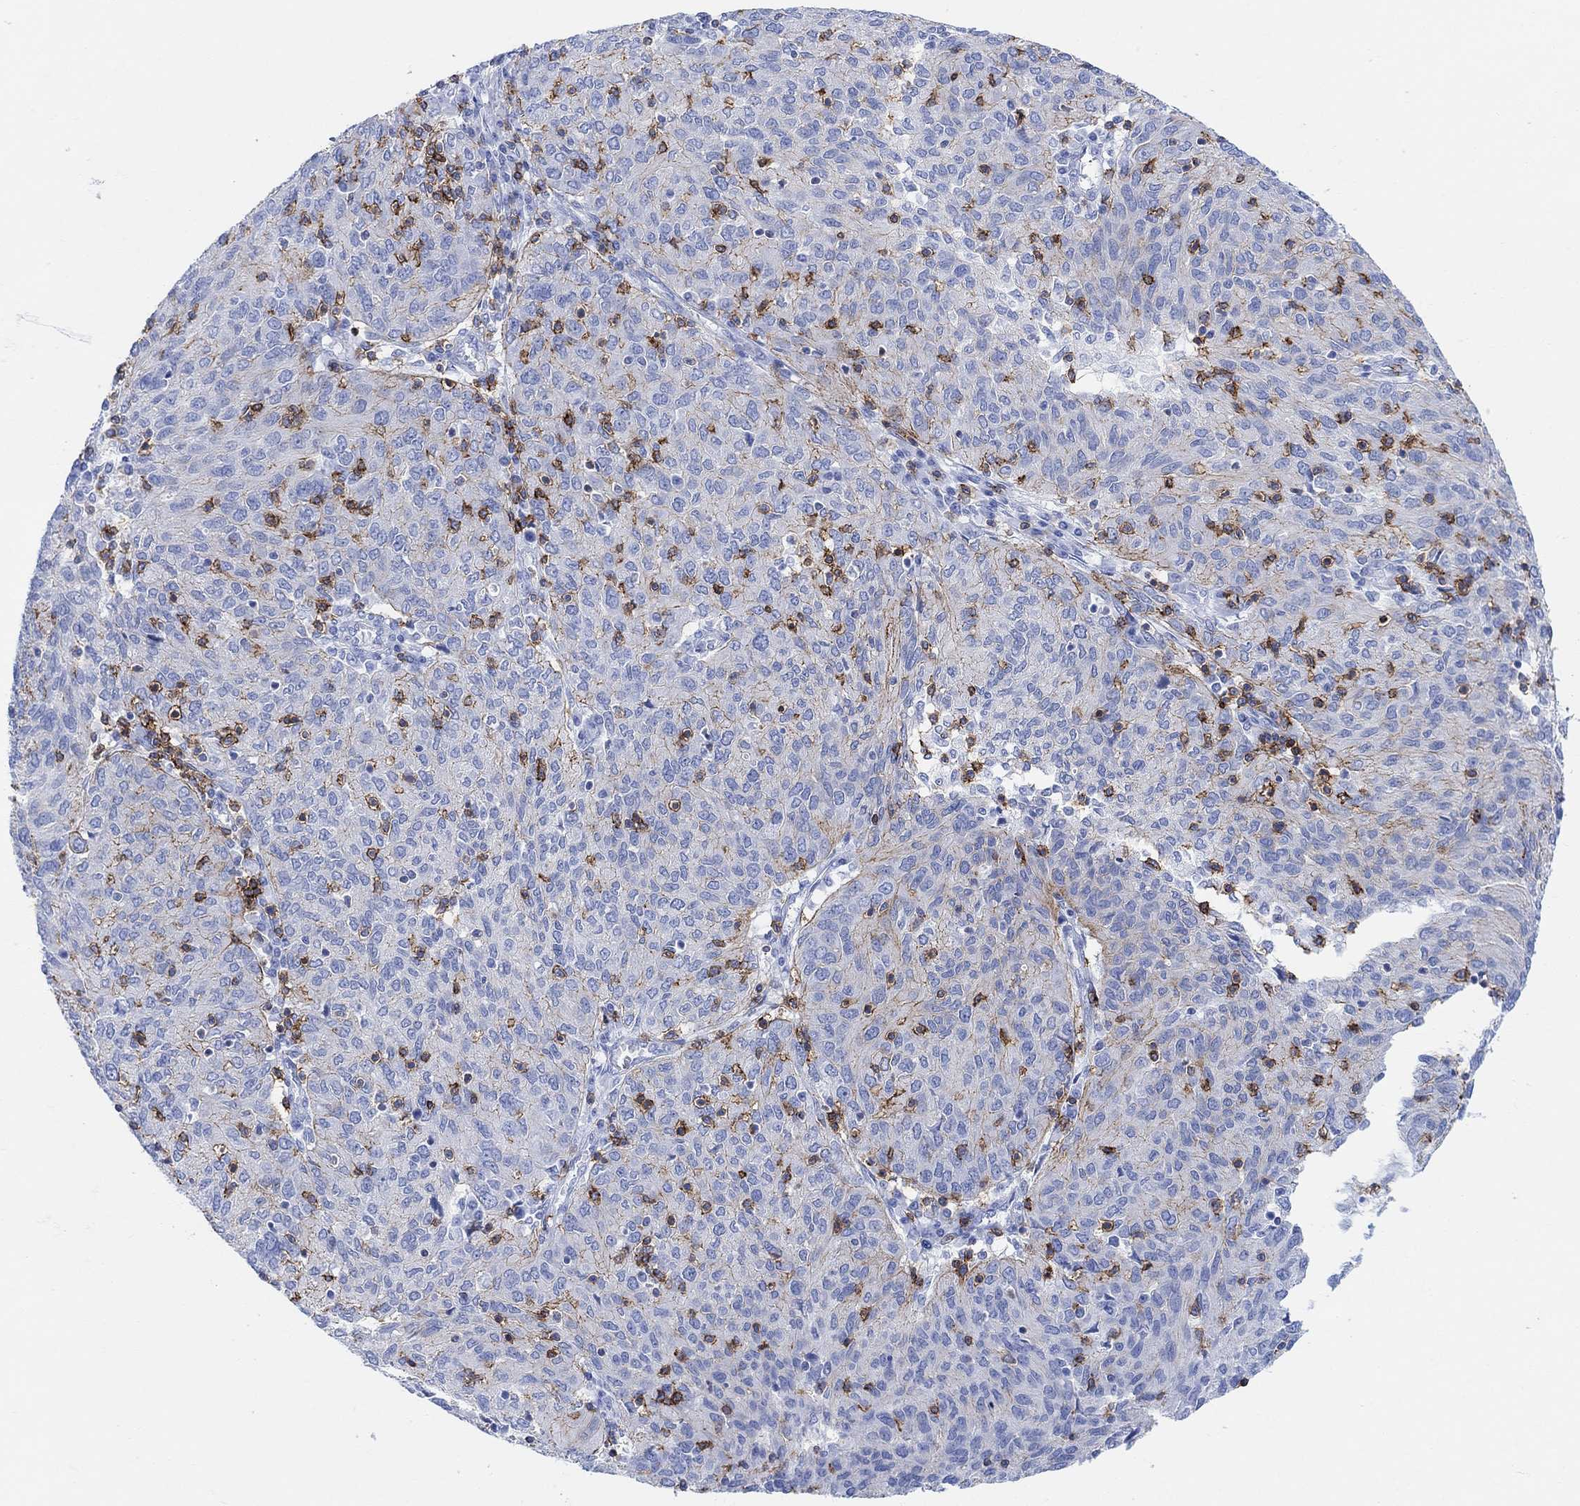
{"staining": {"intensity": "negative", "quantity": "none", "location": "none"}, "tissue": "ovarian cancer", "cell_type": "Tumor cells", "image_type": "cancer", "snomed": [{"axis": "morphology", "description": "Carcinoma, endometroid"}, {"axis": "topography", "description": "Ovary"}], "caption": "An immunohistochemistry micrograph of ovarian cancer (endometroid carcinoma) is shown. There is no staining in tumor cells of ovarian cancer (endometroid carcinoma). (DAB (3,3'-diaminobenzidine) IHC with hematoxylin counter stain).", "gene": "GPR65", "patient": {"sex": "female", "age": 50}}